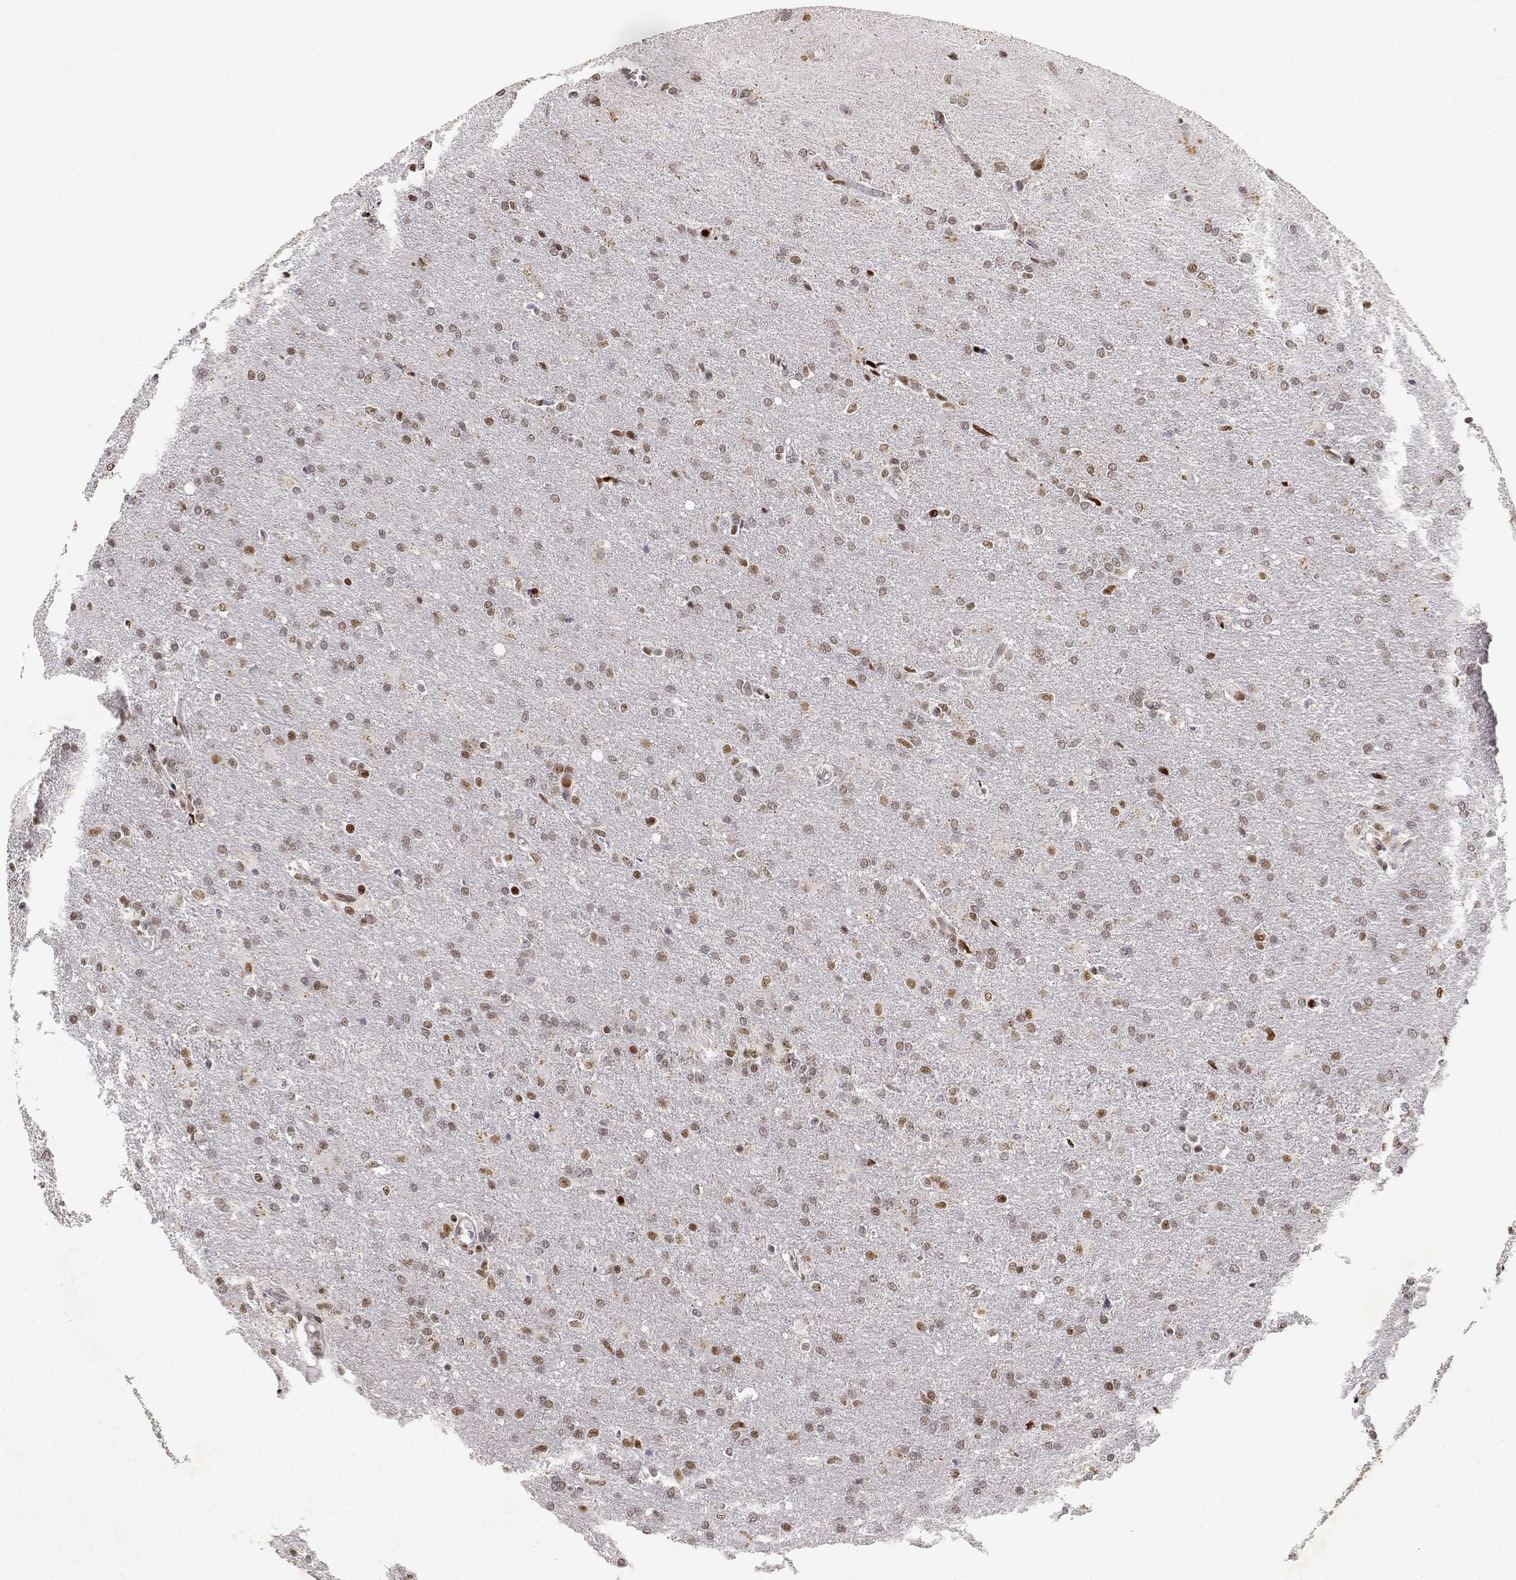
{"staining": {"intensity": "weak", "quantity": ">75%", "location": "nuclear"}, "tissue": "glioma", "cell_type": "Tumor cells", "image_type": "cancer", "snomed": [{"axis": "morphology", "description": "Glioma, malignant, High grade"}, {"axis": "topography", "description": "Brain"}], "caption": "Glioma stained for a protein reveals weak nuclear positivity in tumor cells.", "gene": "RSF1", "patient": {"sex": "male", "age": 68}}